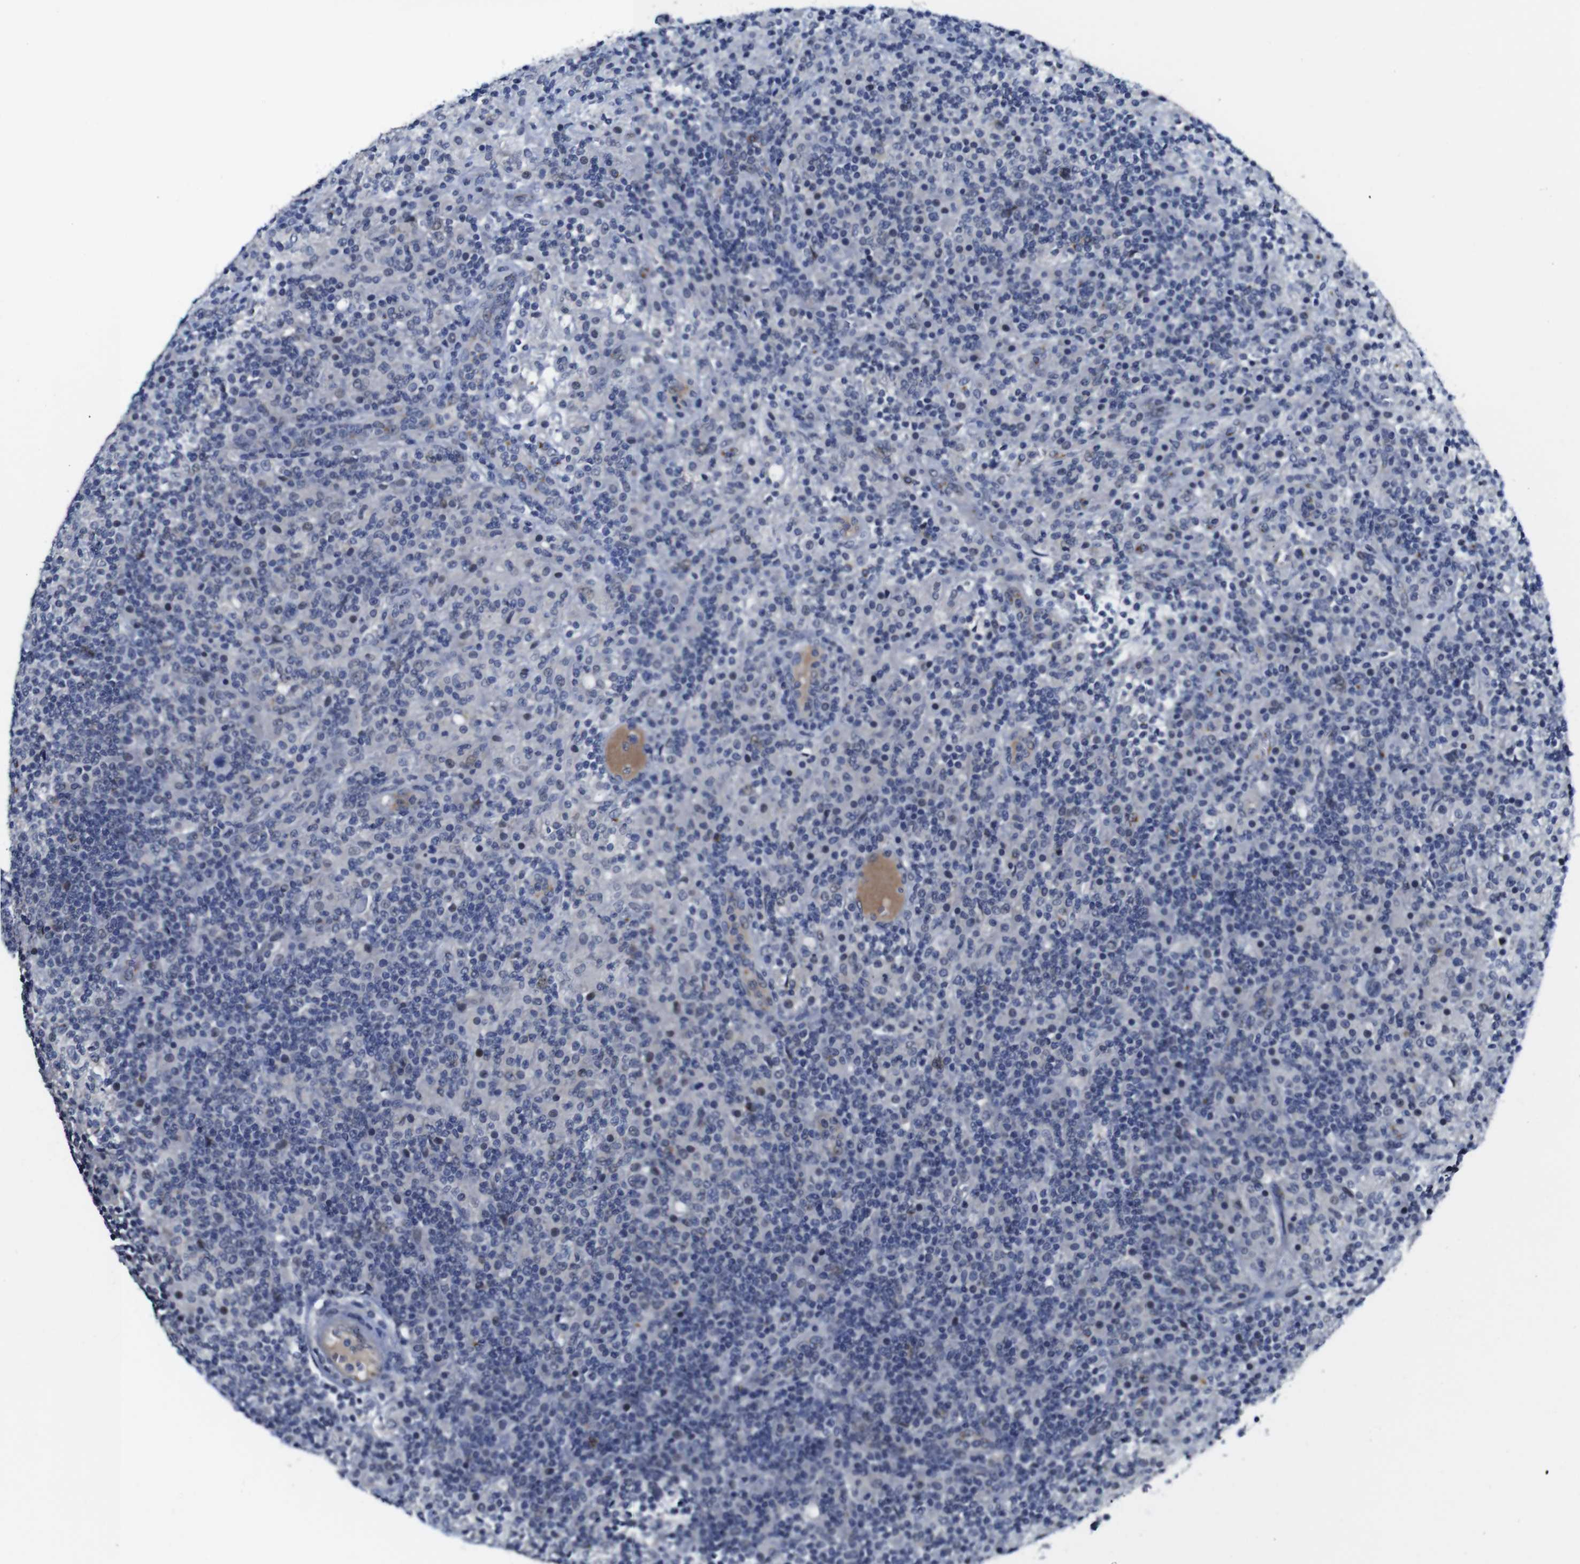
{"staining": {"intensity": "negative", "quantity": "none", "location": "none"}, "tissue": "lymphoma", "cell_type": "Tumor cells", "image_type": "cancer", "snomed": [{"axis": "morphology", "description": "Hodgkin's disease, NOS"}, {"axis": "topography", "description": "Lymph node"}], "caption": "Hodgkin's disease stained for a protein using immunohistochemistry demonstrates no positivity tumor cells.", "gene": "FURIN", "patient": {"sex": "male", "age": 70}}